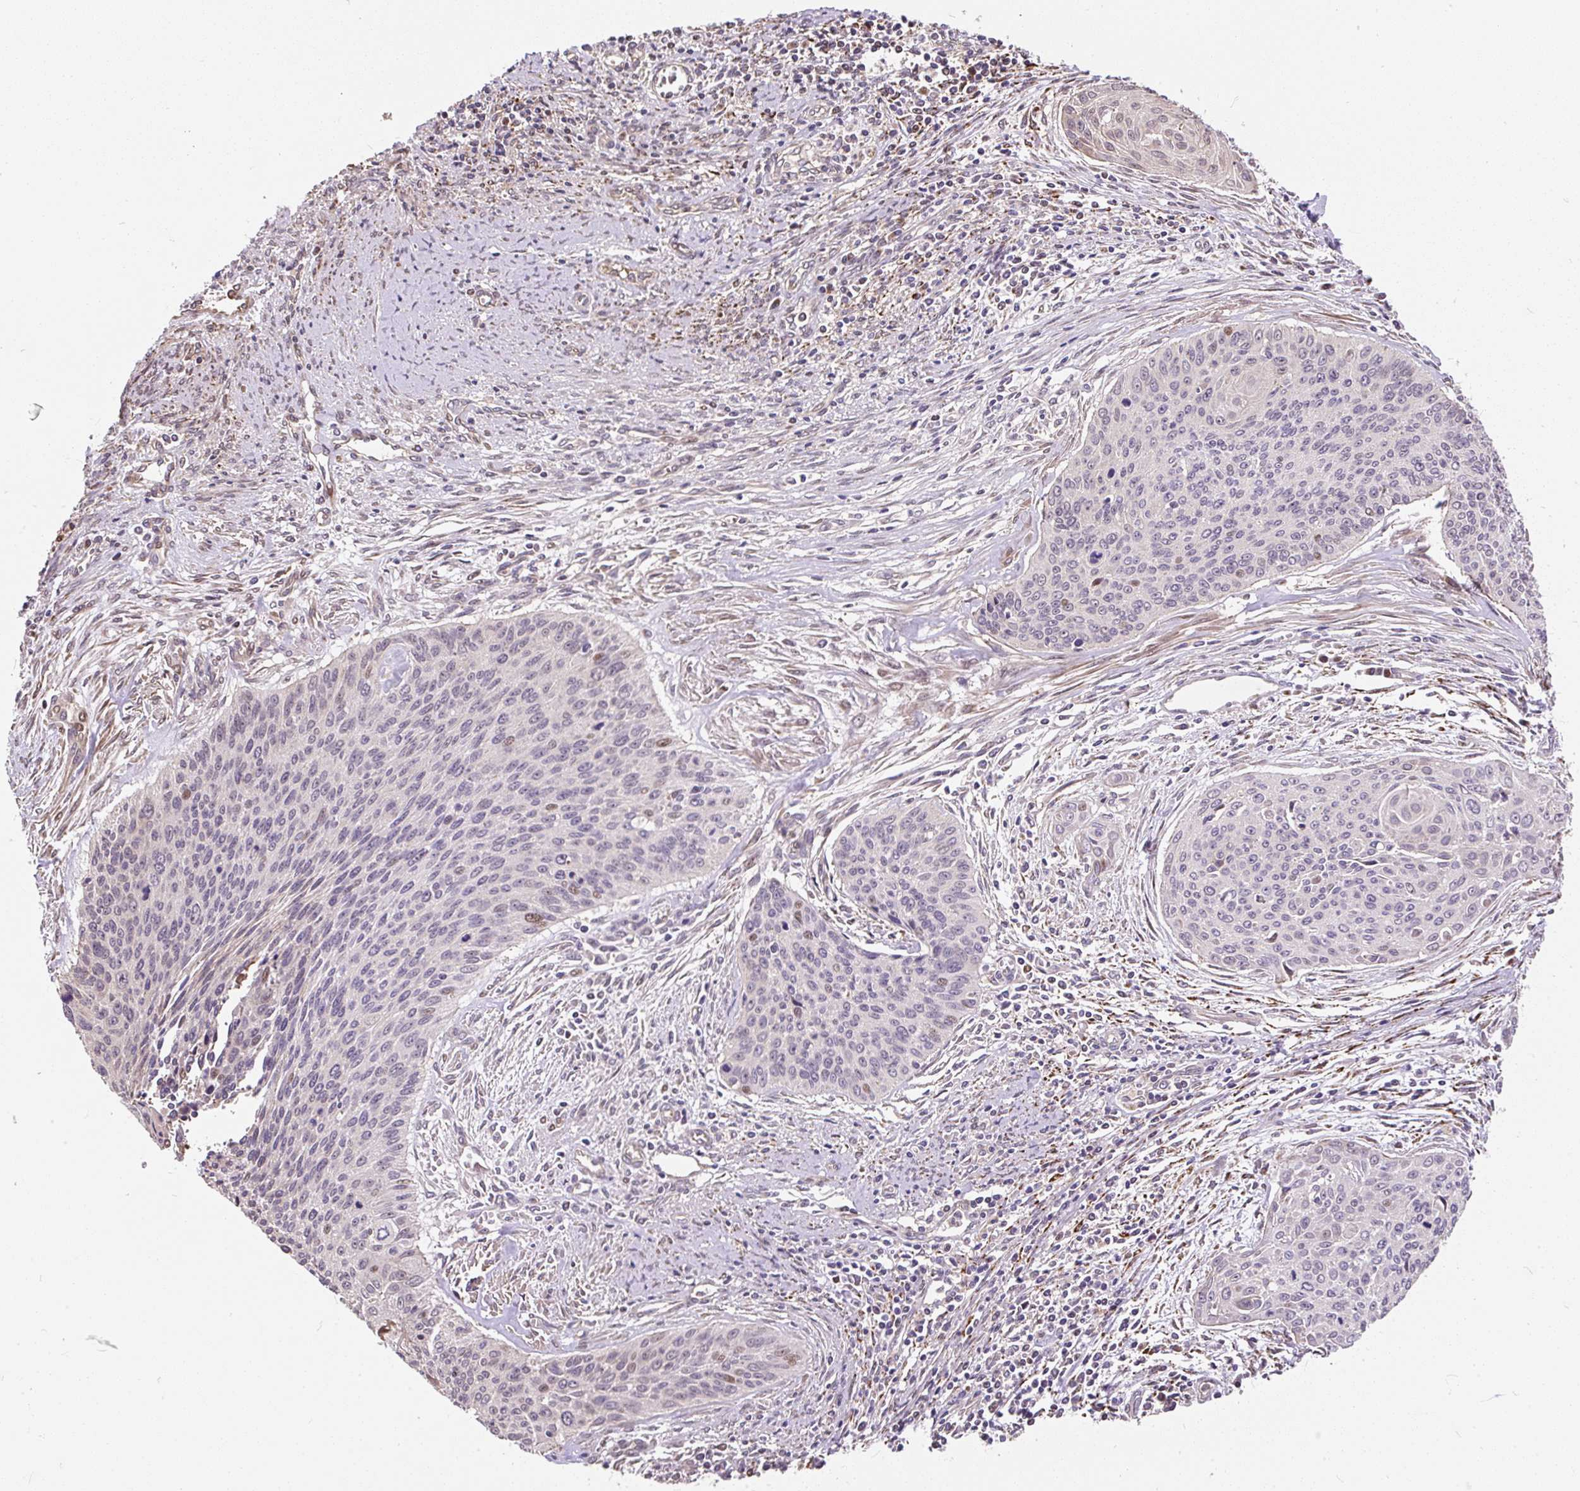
{"staining": {"intensity": "weak", "quantity": "<25%", "location": "nuclear"}, "tissue": "cervical cancer", "cell_type": "Tumor cells", "image_type": "cancer", "snomed": [{"axis": "morphology", "description": "Squamous cell carcinoma, NOS"}, {"axis": "topography", "description": "Cervix"}], "caption": "This photomicrograph is of squamous cell carcinoma (cervical) stained with immunohistochemistry (IHC) to label a protein in brown with the nuclei are counter-stained blue. There is no expression in tumor cells.", "gene": "PUS7L", "patient": {"sex": "female", "age": 55}}